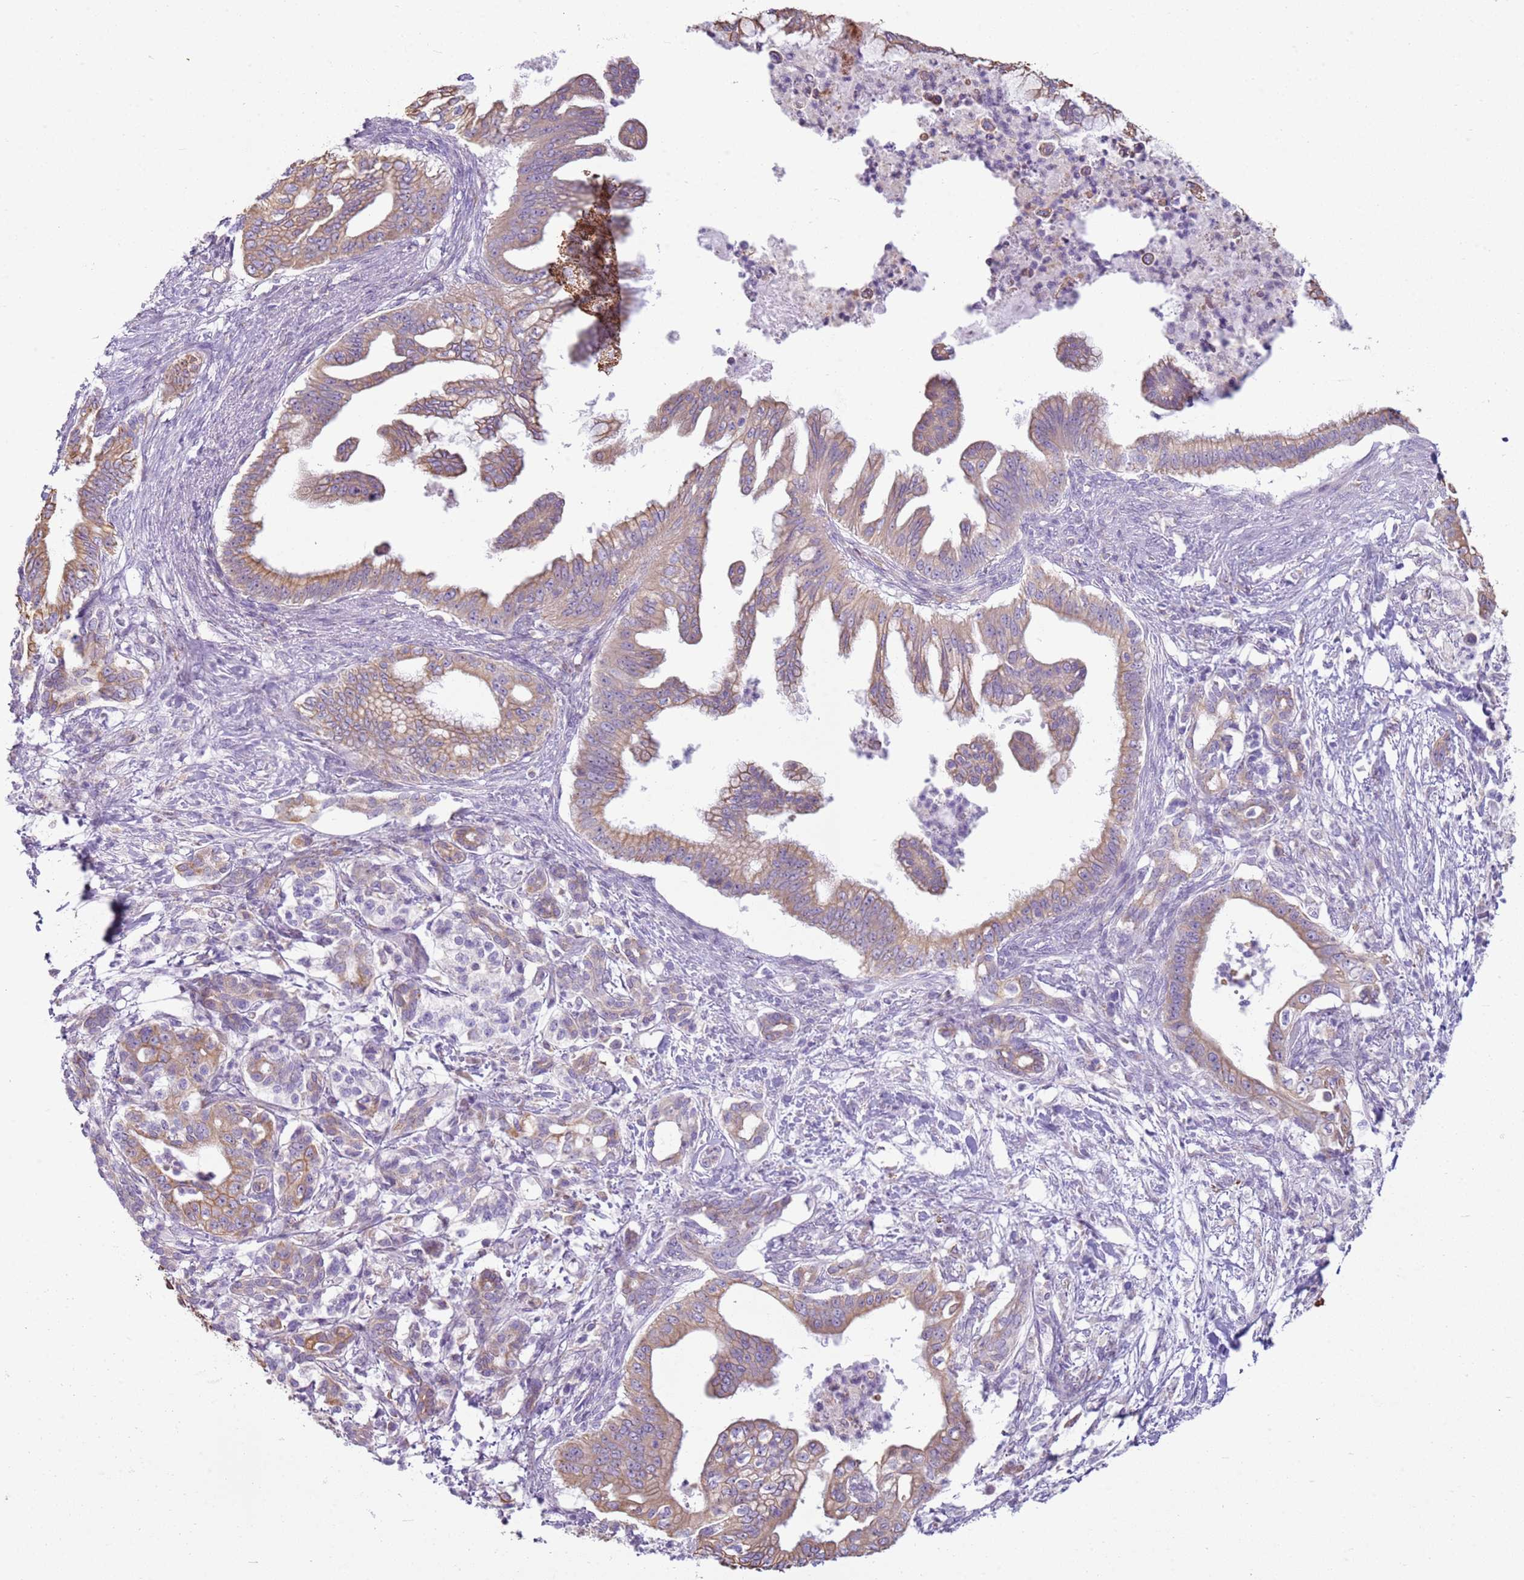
{"staining": {"intensity": "moderate", "quantity": "25%-75%", "location": "cytoplasmic/membranous"}, "tissue": "pancreatic cancer", "cell_type": "Tumor cells", "image_type": "cancer", "snomed": [{"axis": "morphology", "description": "Adenocarcinoma, NOS"}, {"axis": "topography", "description": "Pancreas"}], "caption": "The micrograph shows immunohistochemical staining of pancreatic cancer. There is moderate cytoplasmic/membranous positivity is present in approximately 25%-75% of tumor cells. The protein is shown in brown color, while the nuclei are stained blue.", "gene": "OAF", "patient": {"sex": "male", "age": 58}}